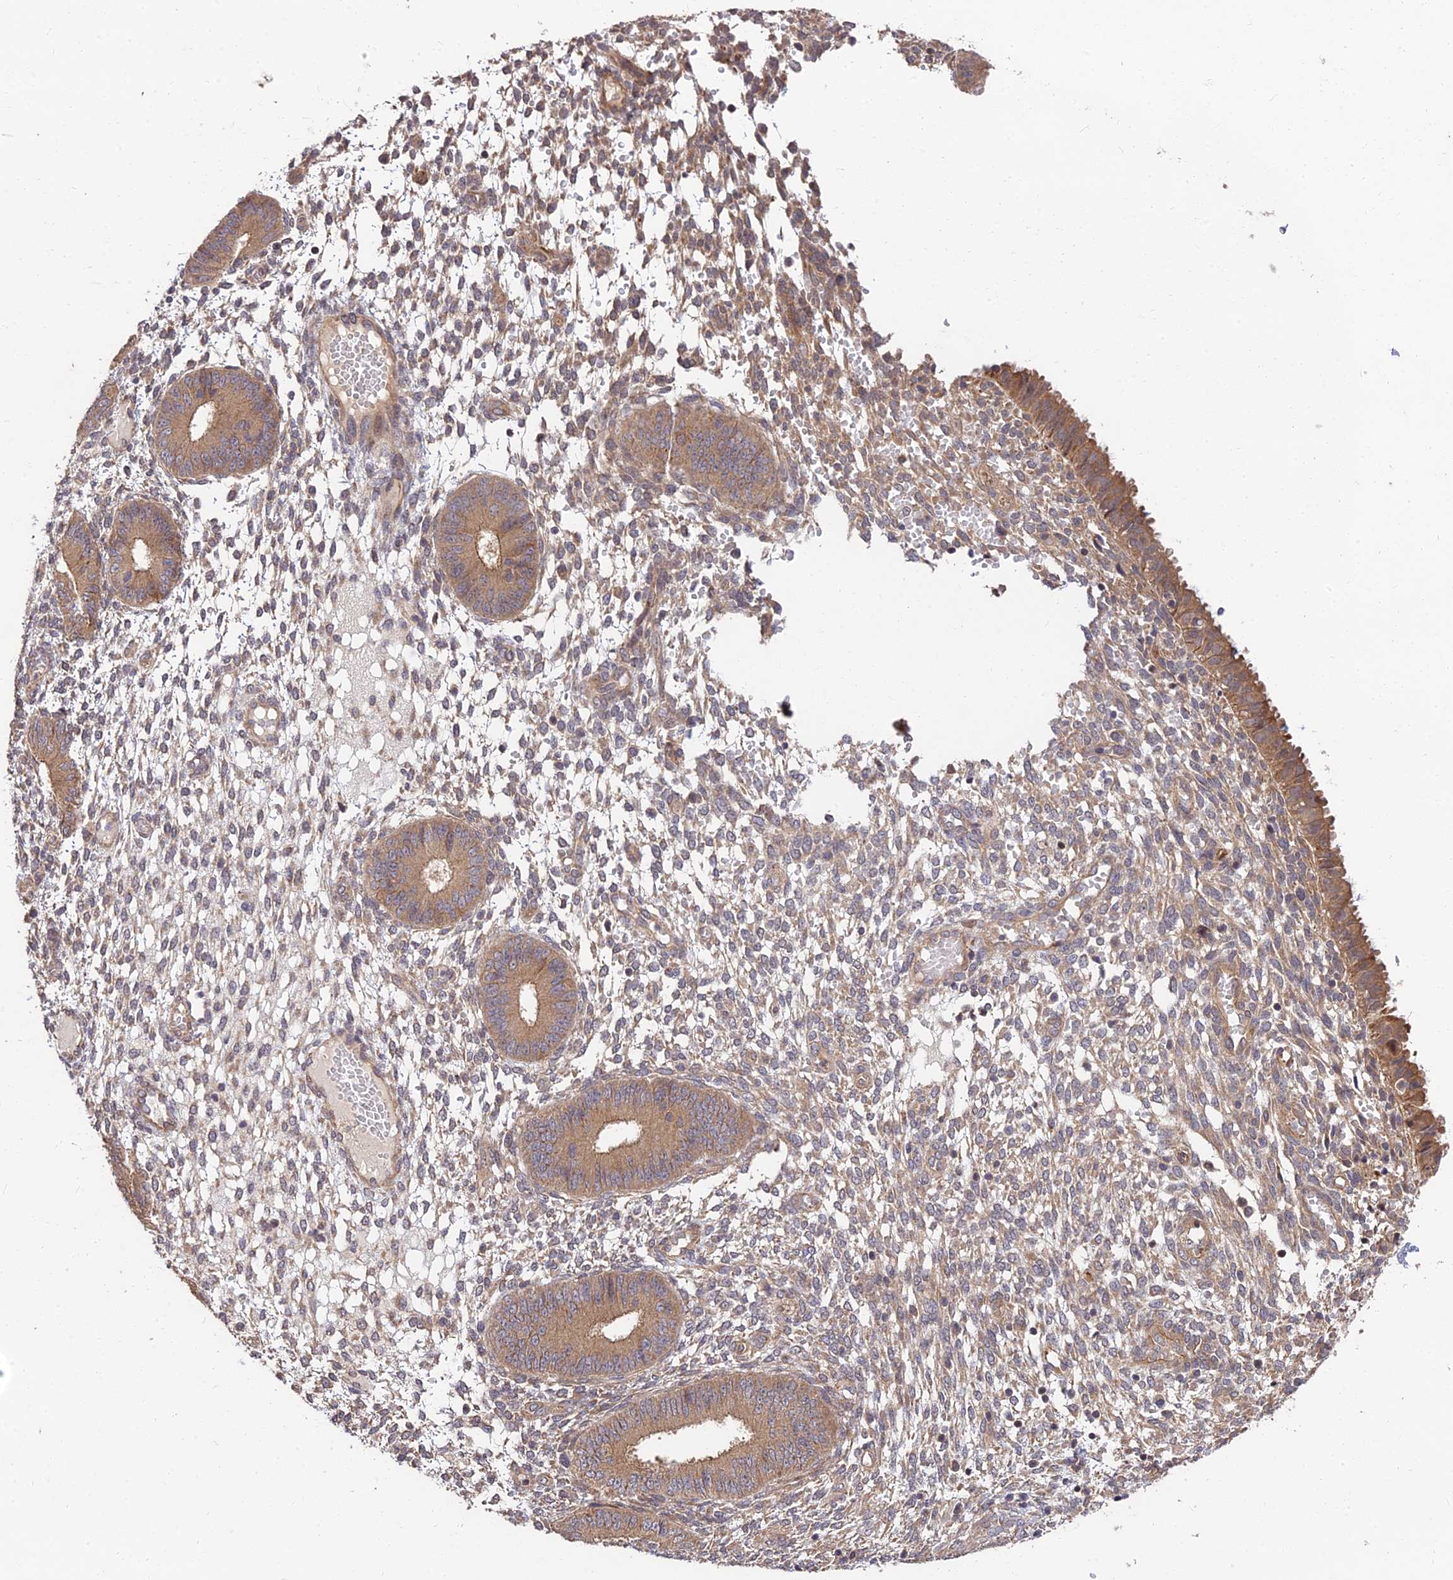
{"staining": {"intensity": "moderate", "quantity": "<25%", "location": "cytoplasmic/membranous"}, "tissue": "endometrium", "cell_type": "Cells in endometrial stroma", "image_type": "normal", "snomed": [{"axis": "morphology", "description": "Normal tissue, NOS"}, {"axis": "topography", "description": "Endometrium"}], "caption": "DAB (3,3'-diaminobenzidine) immunohistochemical staining of normal human endometrium demonstrates moderate cytoplasmic/membranous protein expression in about <25% of cells in endometrial stroma.", "gene": "MKKS", "patient": {"sex": "female", "age": 49}}